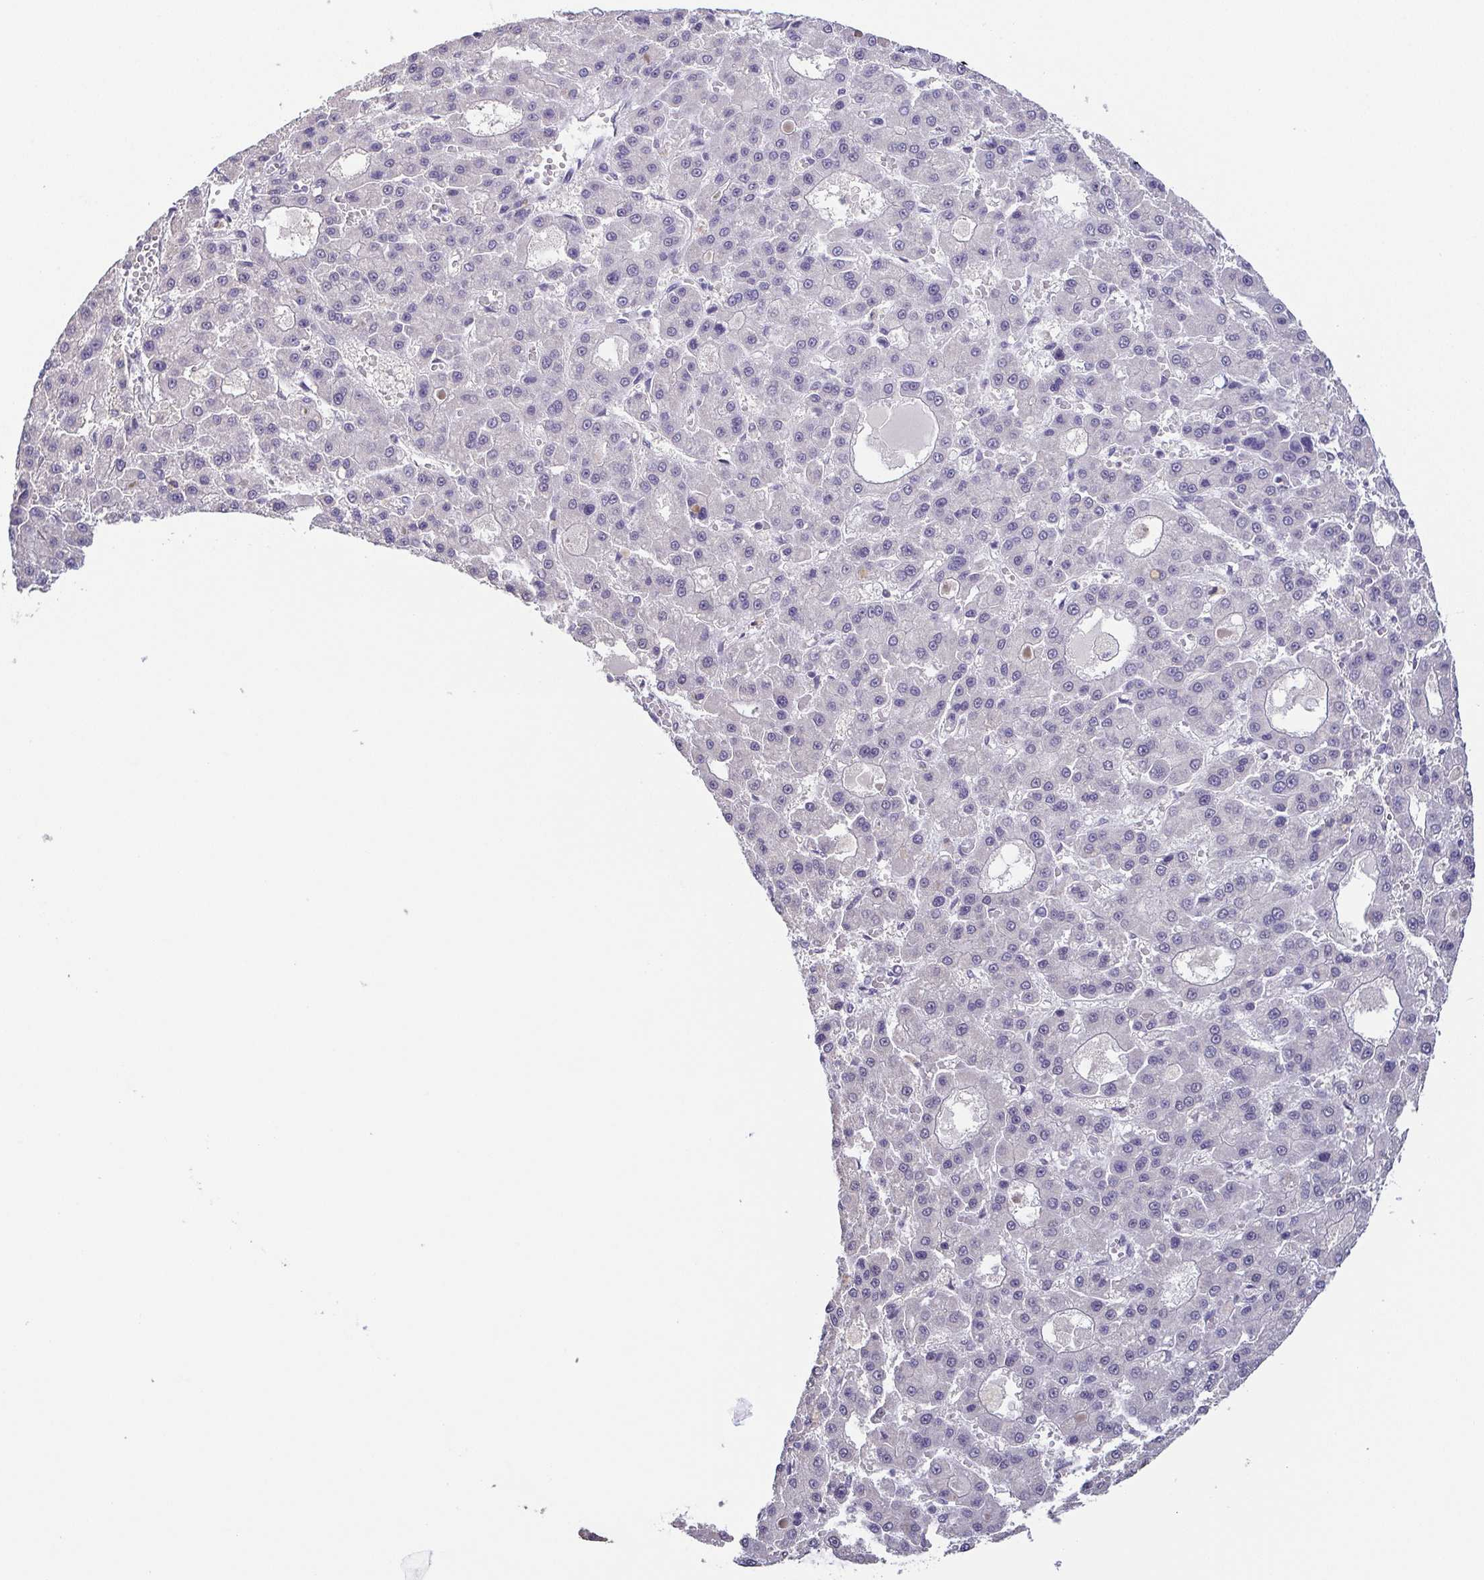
{"staining": {"intensity": "negative", "quantity": "none", "location": "none"}, "tissue": "liver cancer", "cell_type": "Tumor cells", "image_type": "cancer", "snomed": [{"axis": "morphology", "description": "Carcinoma, Hepatocellular, NOS"}, {"axis": "topography", "description": "Liver"}], "caption": "Photomicrograph shows no significant protein positivity in tumor cells of hepatocellular carcinoma (liver). (Brightfield microscopy of DAB immunohistochemistry (IHC) at high magnification).", "gene": "NEFH", "patient": {"sex": "male", "age": 70}}